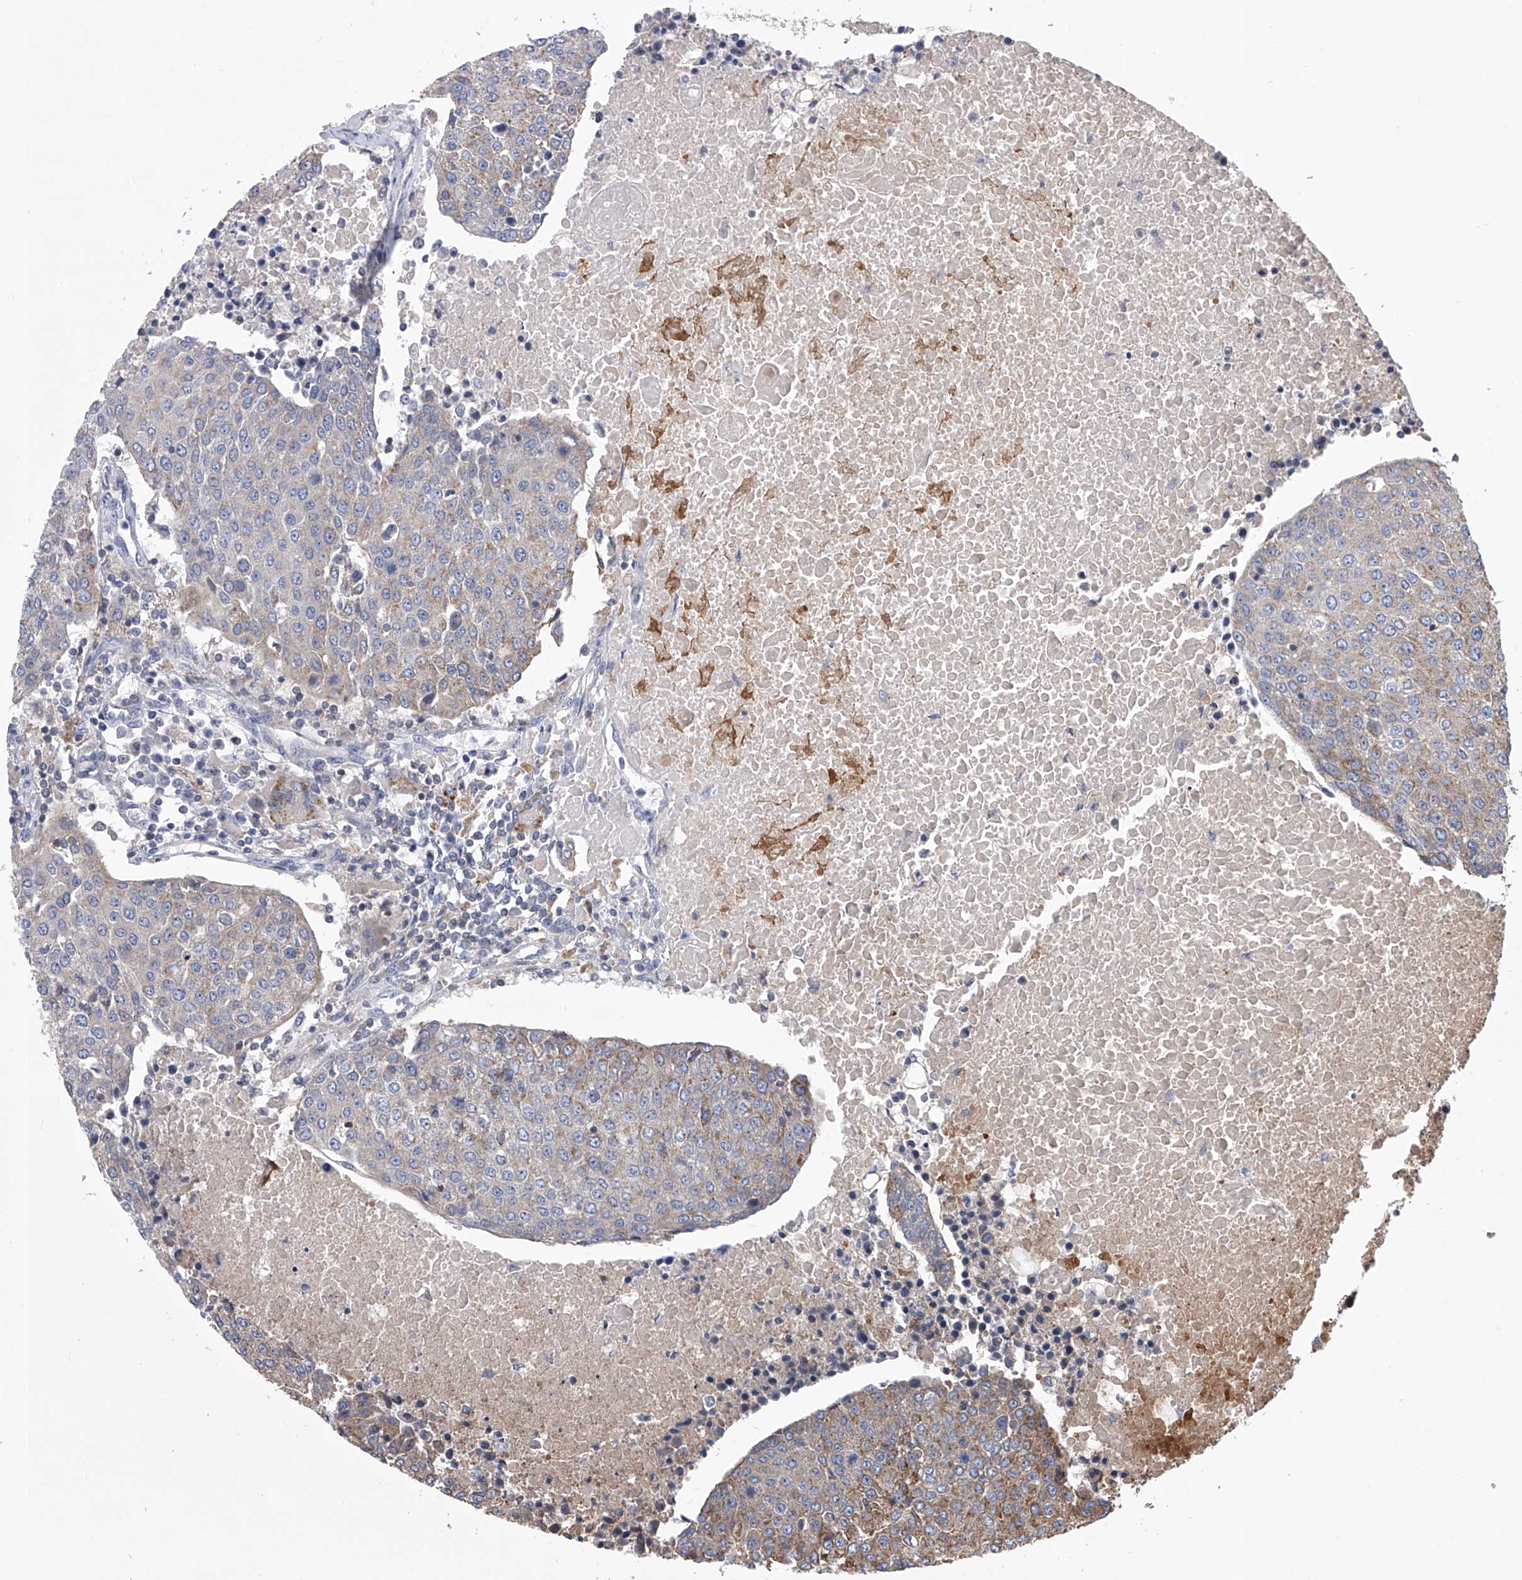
{"staining": {"intensity": "moderate", "quantity": "<25%", "location": "cytoplasmic/membranous"}, "tissue": "urothelial cancer", "cell_type": "Tumor cells", "image_type": "cancer", "snomed": [{"axis": "morphology", "description": "Urothelial carcinoma, High grade"}, {"axis": "topography", "description": "Urinary bladder"}], "caption": "Urothelial carcinoma (high-grade) was stained to show a protein in brown. There is low levels of moderate cytoplasmic/membranous staining in approximately <25% of tumor cells. The protein of interest is stained brown, and the nuclei are stained in blue (DAB IHC with brightfield microscopy, high magnification).", "gene": "CUL7", "patient": {"sex": "female", "age": 85}}